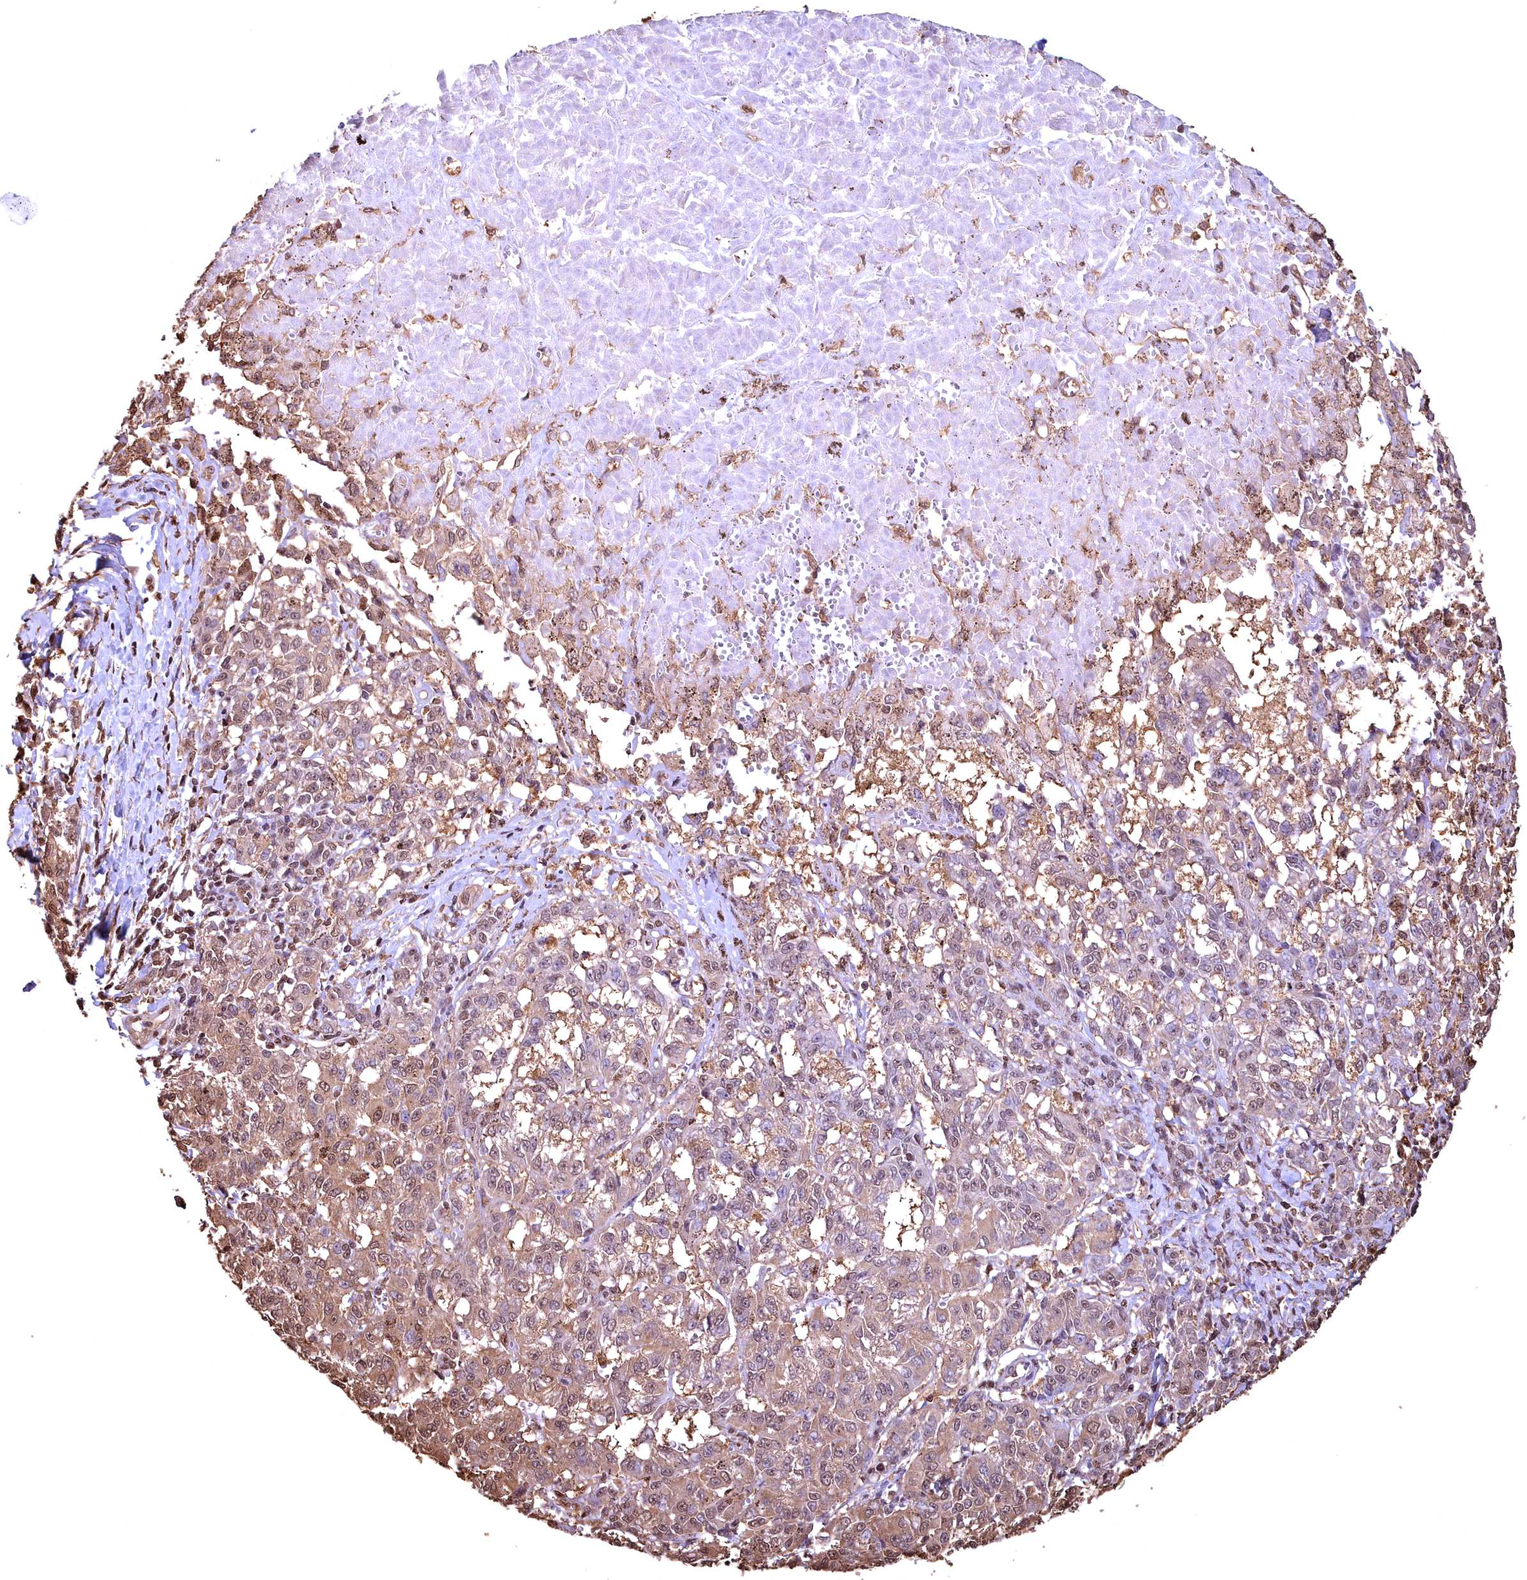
{"staining": {"intensity": "moderate", "quantity": "25%-75%", "location": "cytoplasmic/membranous,nuclear"}, "tissue": "melanoma", "cell_type": "Tumor cells", "image_type": "cancer", "snomed": [{"axis": "morphology", "description": "Malignant melanoma, NOS"}, {"axis": "topography", "description": "Skin"}], "caption": "Moderate cytoplasmic/membranous and nuclear positivity for a protein is present in approximately 25%-75% of tumor cells of malignant melanoma using IHC.", "gene": "GAPDH", "patient": {"sex": "female", "age": 72}}